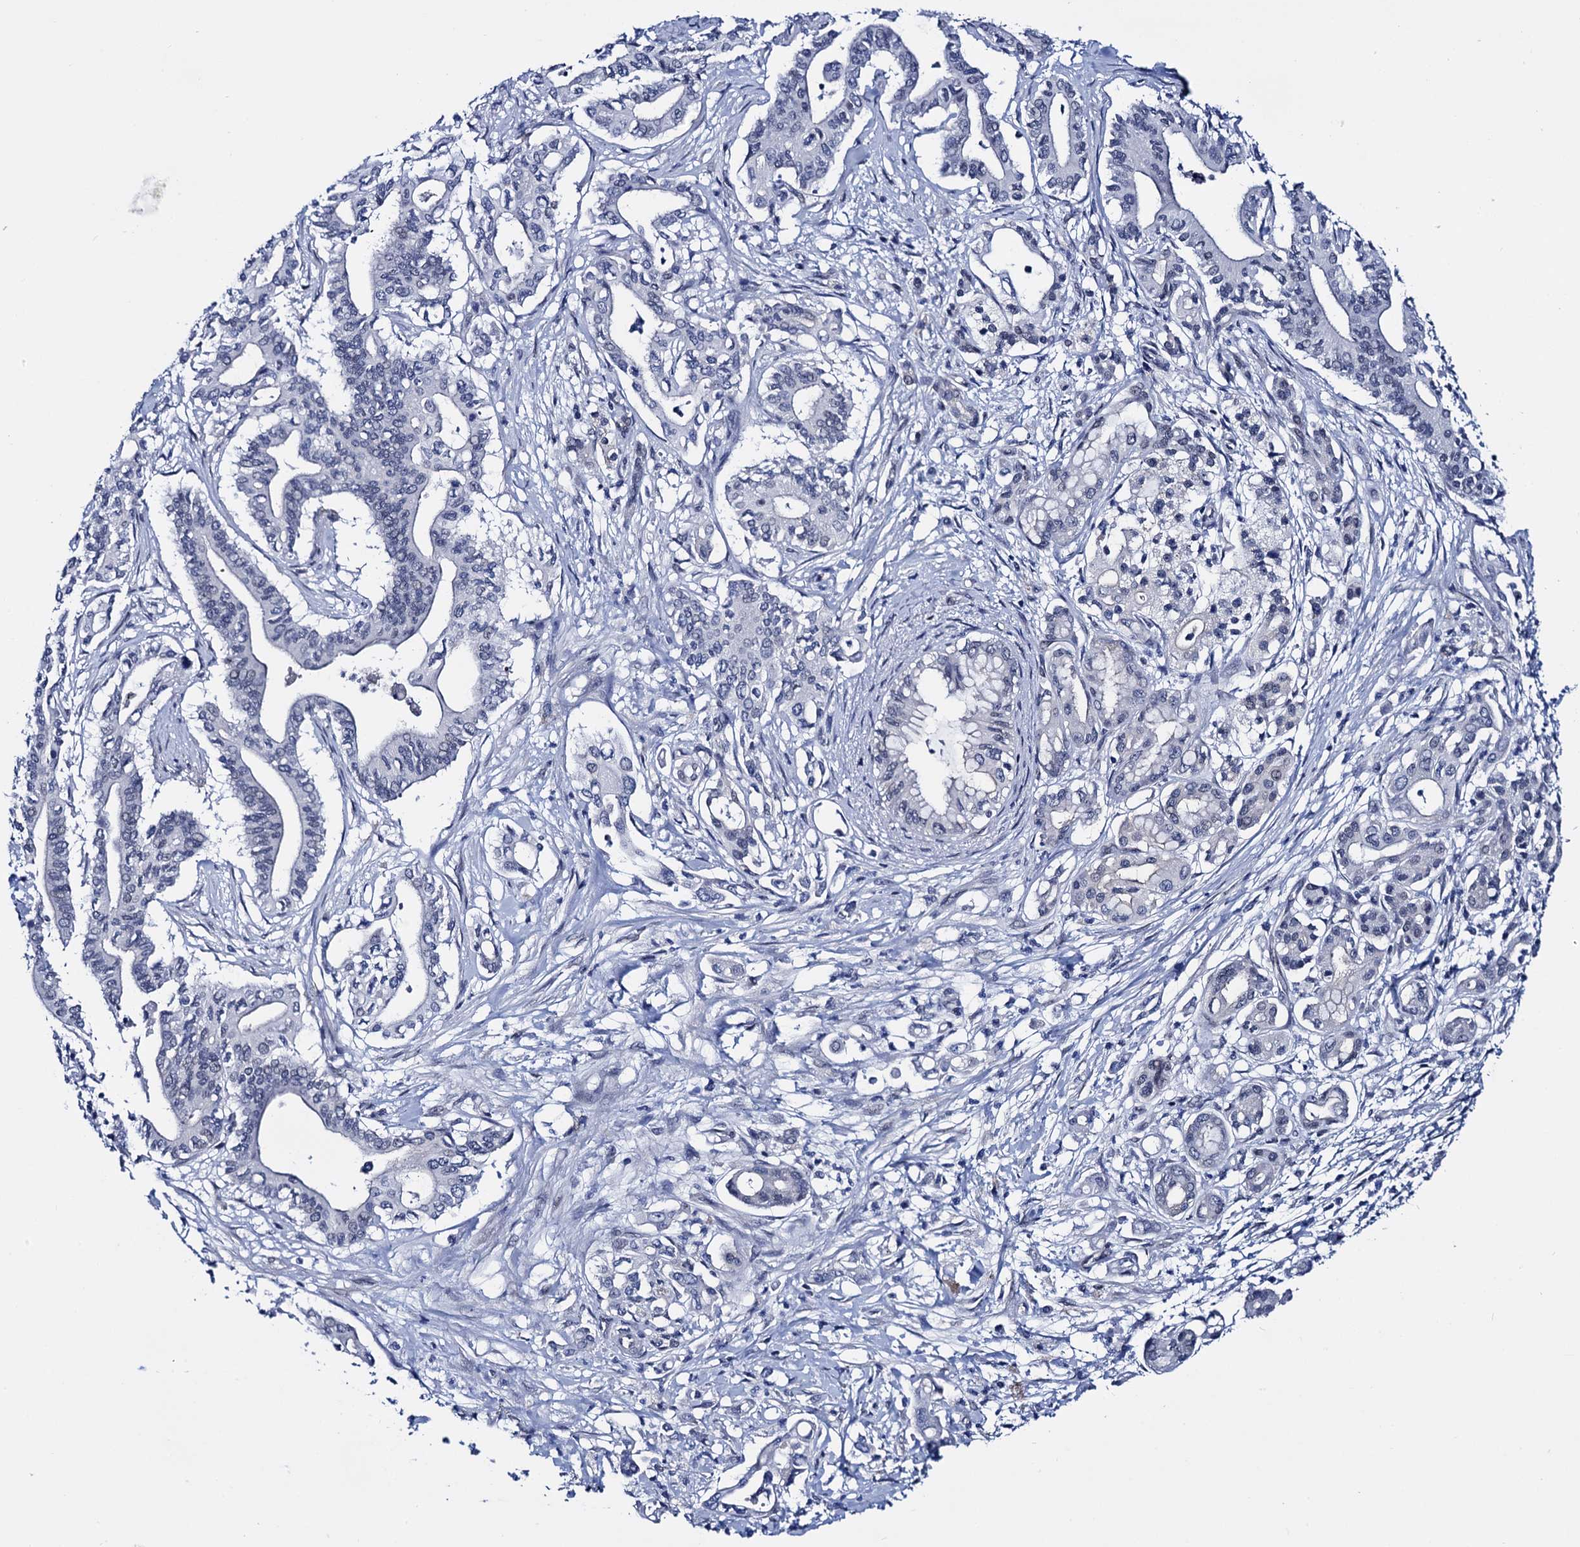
{"staining": {"intensity": "negative", "quantity": "none", "location": "none"}, "tissue": "pancreatic cancer", "cell_type": "Tumor cells", "image_type": "cancer", "snomed": [{"axis": "morphology", "description": "Adenocarcinoma, NOS"}, {"axis": "topography", "description": "Pancreas"}], "caption": "Pancreatic cancer was stained to show a protein in brown. There is no significant staining in tumor cells. The staining was performed using DAB to visualize the protein expression in brown, while the nuclei were stained in blue with hematoxylin (Magnification: 20x).", "gene": "C16orf87", "patient": {"sex": "female", "age": 77}}